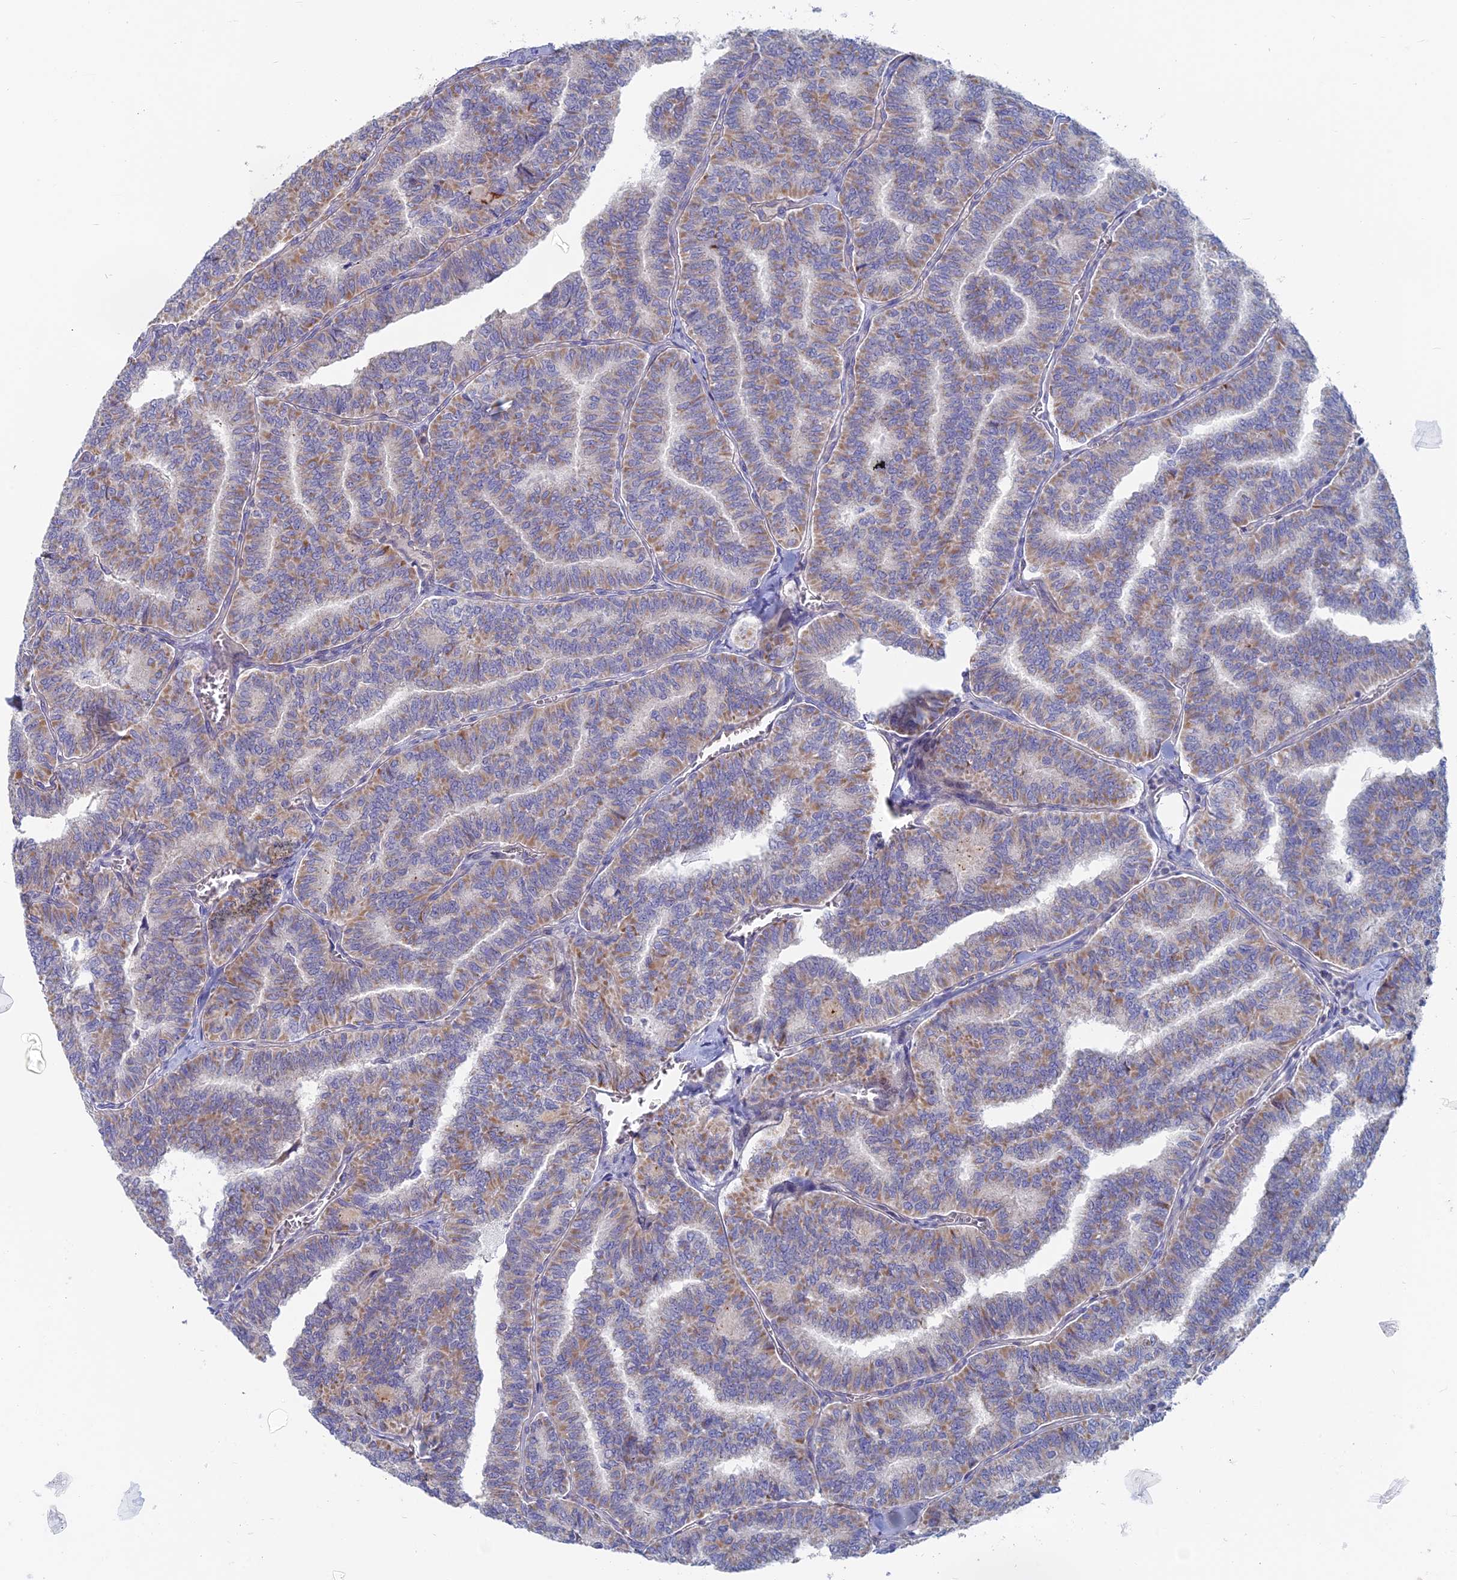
{"staining": {"intensity": "moderate", "quantity": "<25%", "location": "cytoplasmic/membranous"}, "tissue": "thyroid cancer", "cell_type": "Tumor cells", "image_type": "cancer", "snomed": [{"axis": "morphology", "description": "Papillary adenocarcinoma, NOS"}, {"axis": "topography", "description": "Thyroid gland"}], "caption": "An image of human thyroid cancer (papillary adenocarcinoma) stained for a protein shows moderate cytoplasmic/membranous brown staining in tumor cells.", "gene": "TBC1D30", "patient": {"sex": "female", "age": 35}}